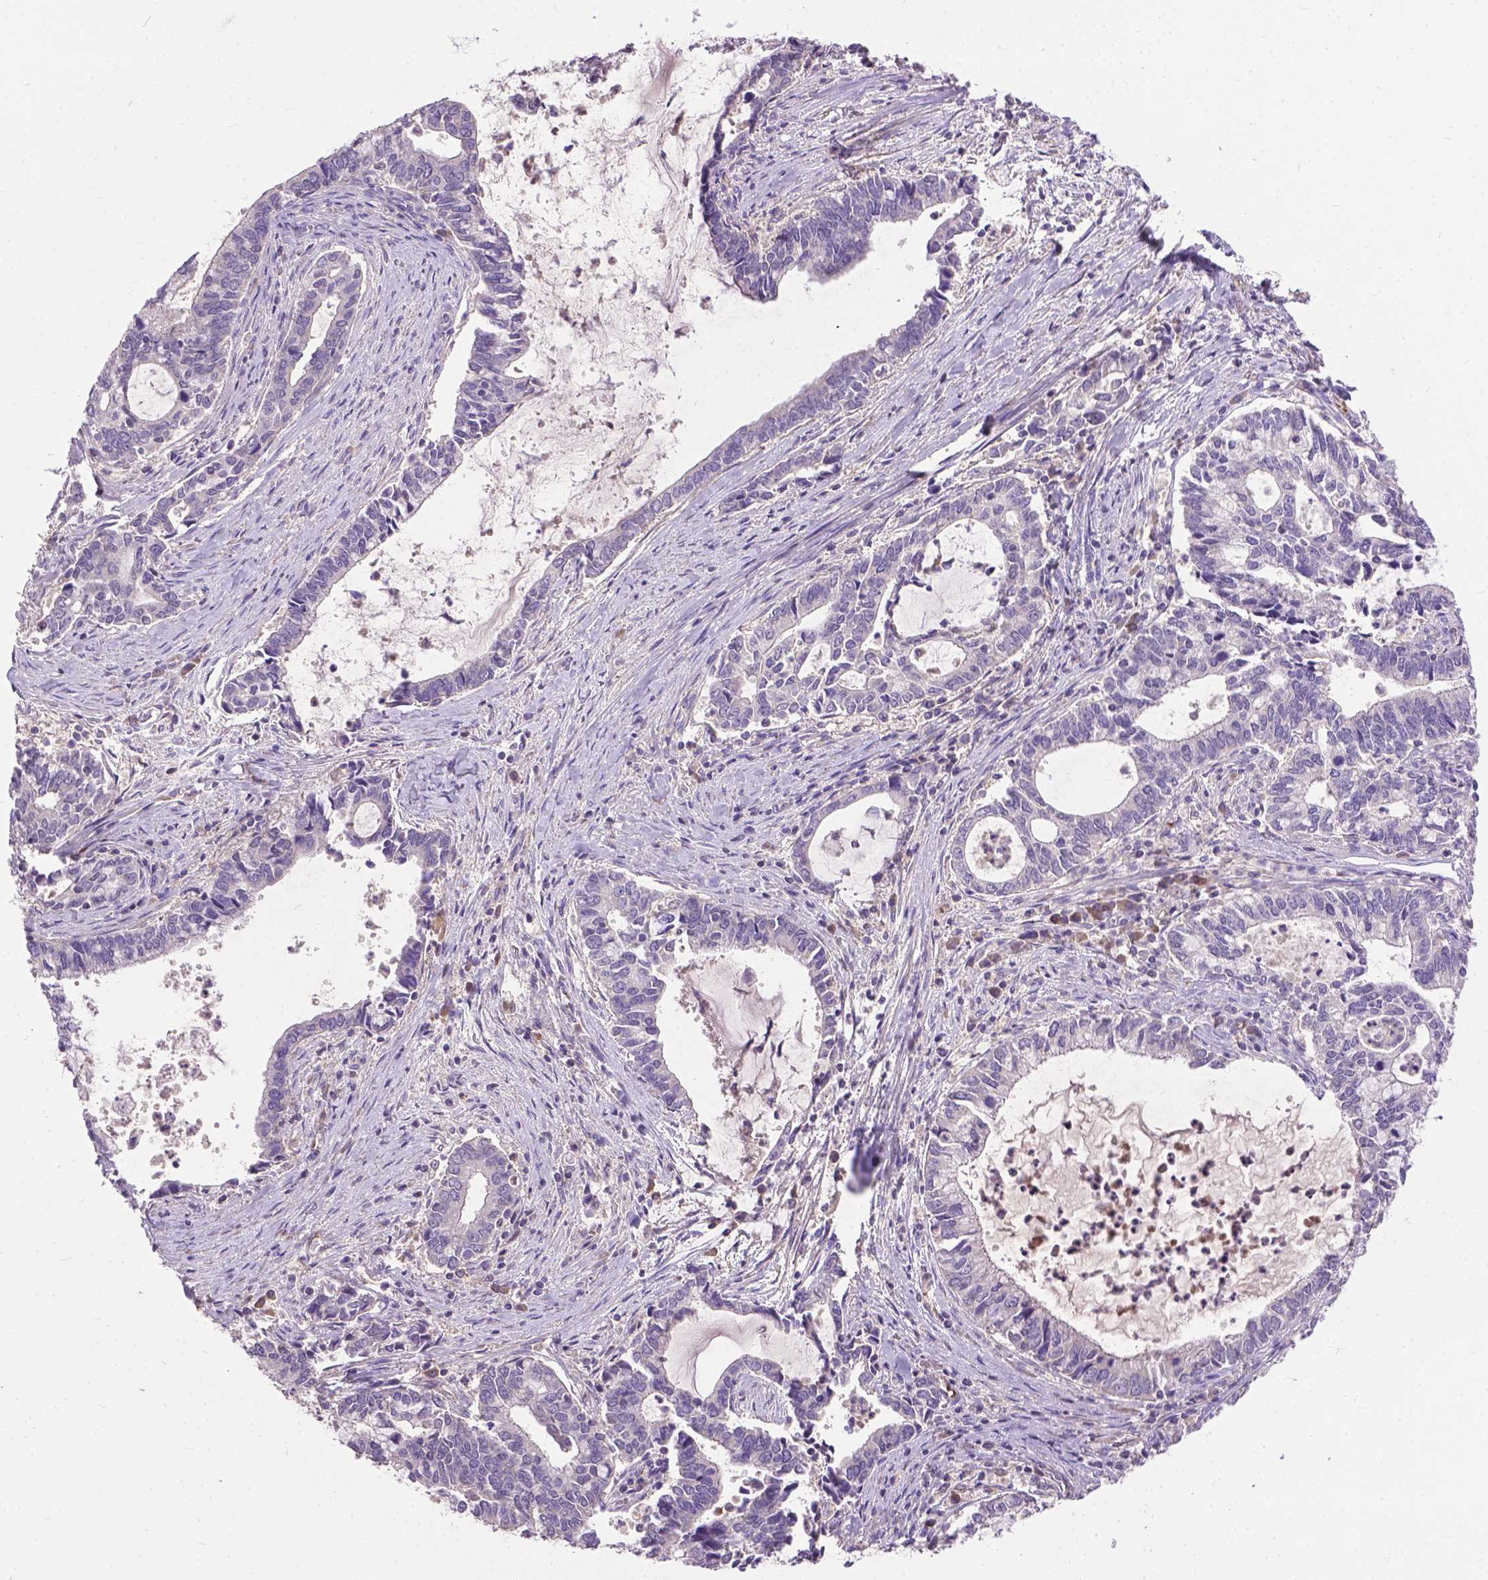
{"staining": {"intensity": "negative", "quantity": "none", "location": "none"}, "tissue": "cervical cancer", "cell_type": "Tumor cells", "image_type": "cancer", "snomed": [{"axis": "morphology", "description": "Adenocarcinoma, NOS"}, {"axis": "topography", "description": "Cervix"}], "caption": "IHC photomicrograph of cervical cancer (adenocarcinoma) stained for a protein (brown), which reveals no expression in tumor cells.", "gene": "ZNF337", "patient": {"sex": "female", "age": 42}}